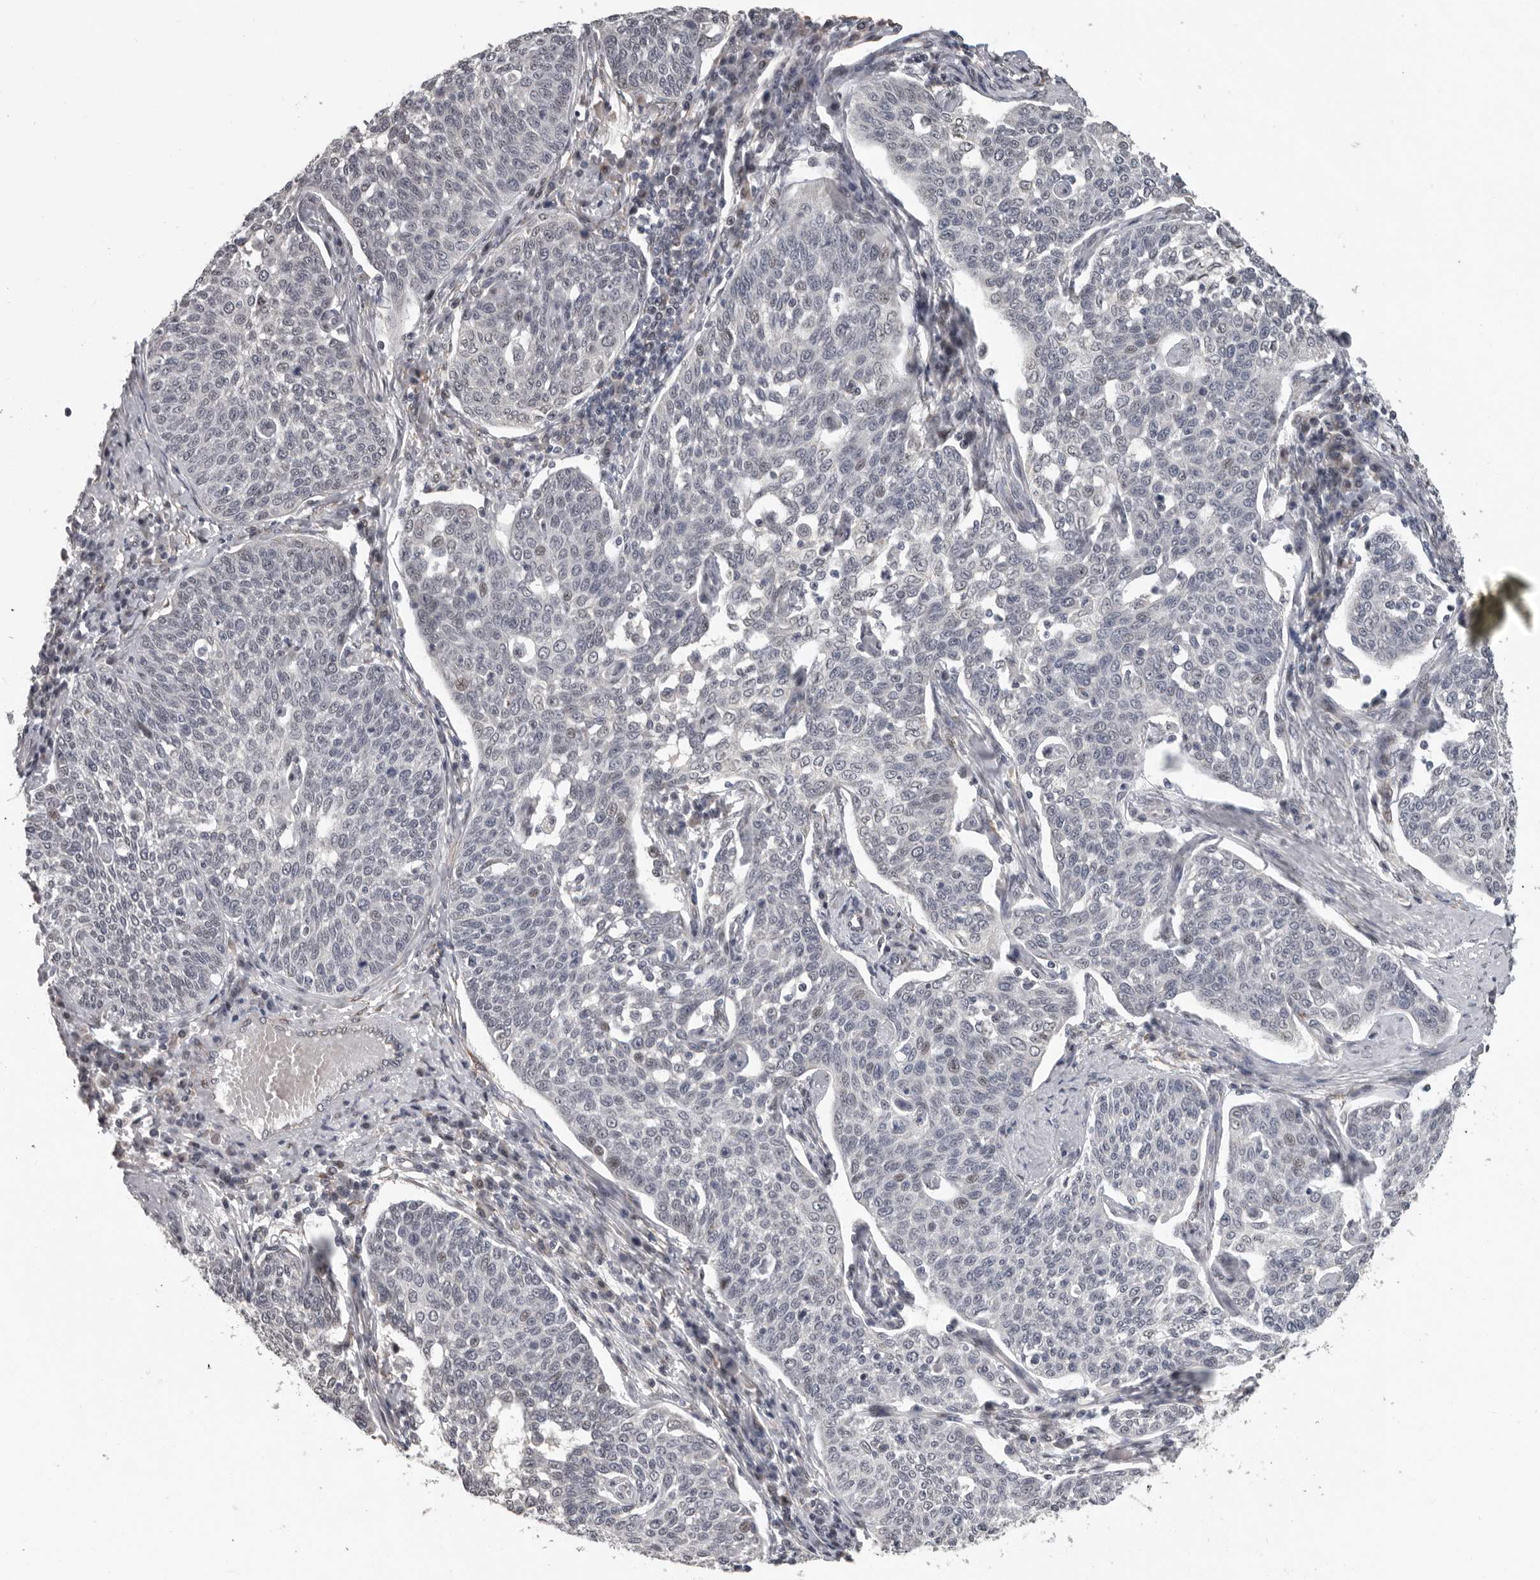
{"staining": {"intensity": "negative", "quantity": "none", "location": "none"}, "tissue": "cervical cancer", "cell_type": "Tumor cells", "image_type": "cancer", "snomed": [{"axis": "morphology", "description": "Squamous cell carcinoma, NOS"}, {"axis": "topography", "description": "Cervix"}], "caption": "The IHC photomicrograph has no significant expression in tumor cells of cervical squamous cell carcinoma tissue.", "gene": "RALGPS2", "patient": {"sex": "female", "age": 34}}